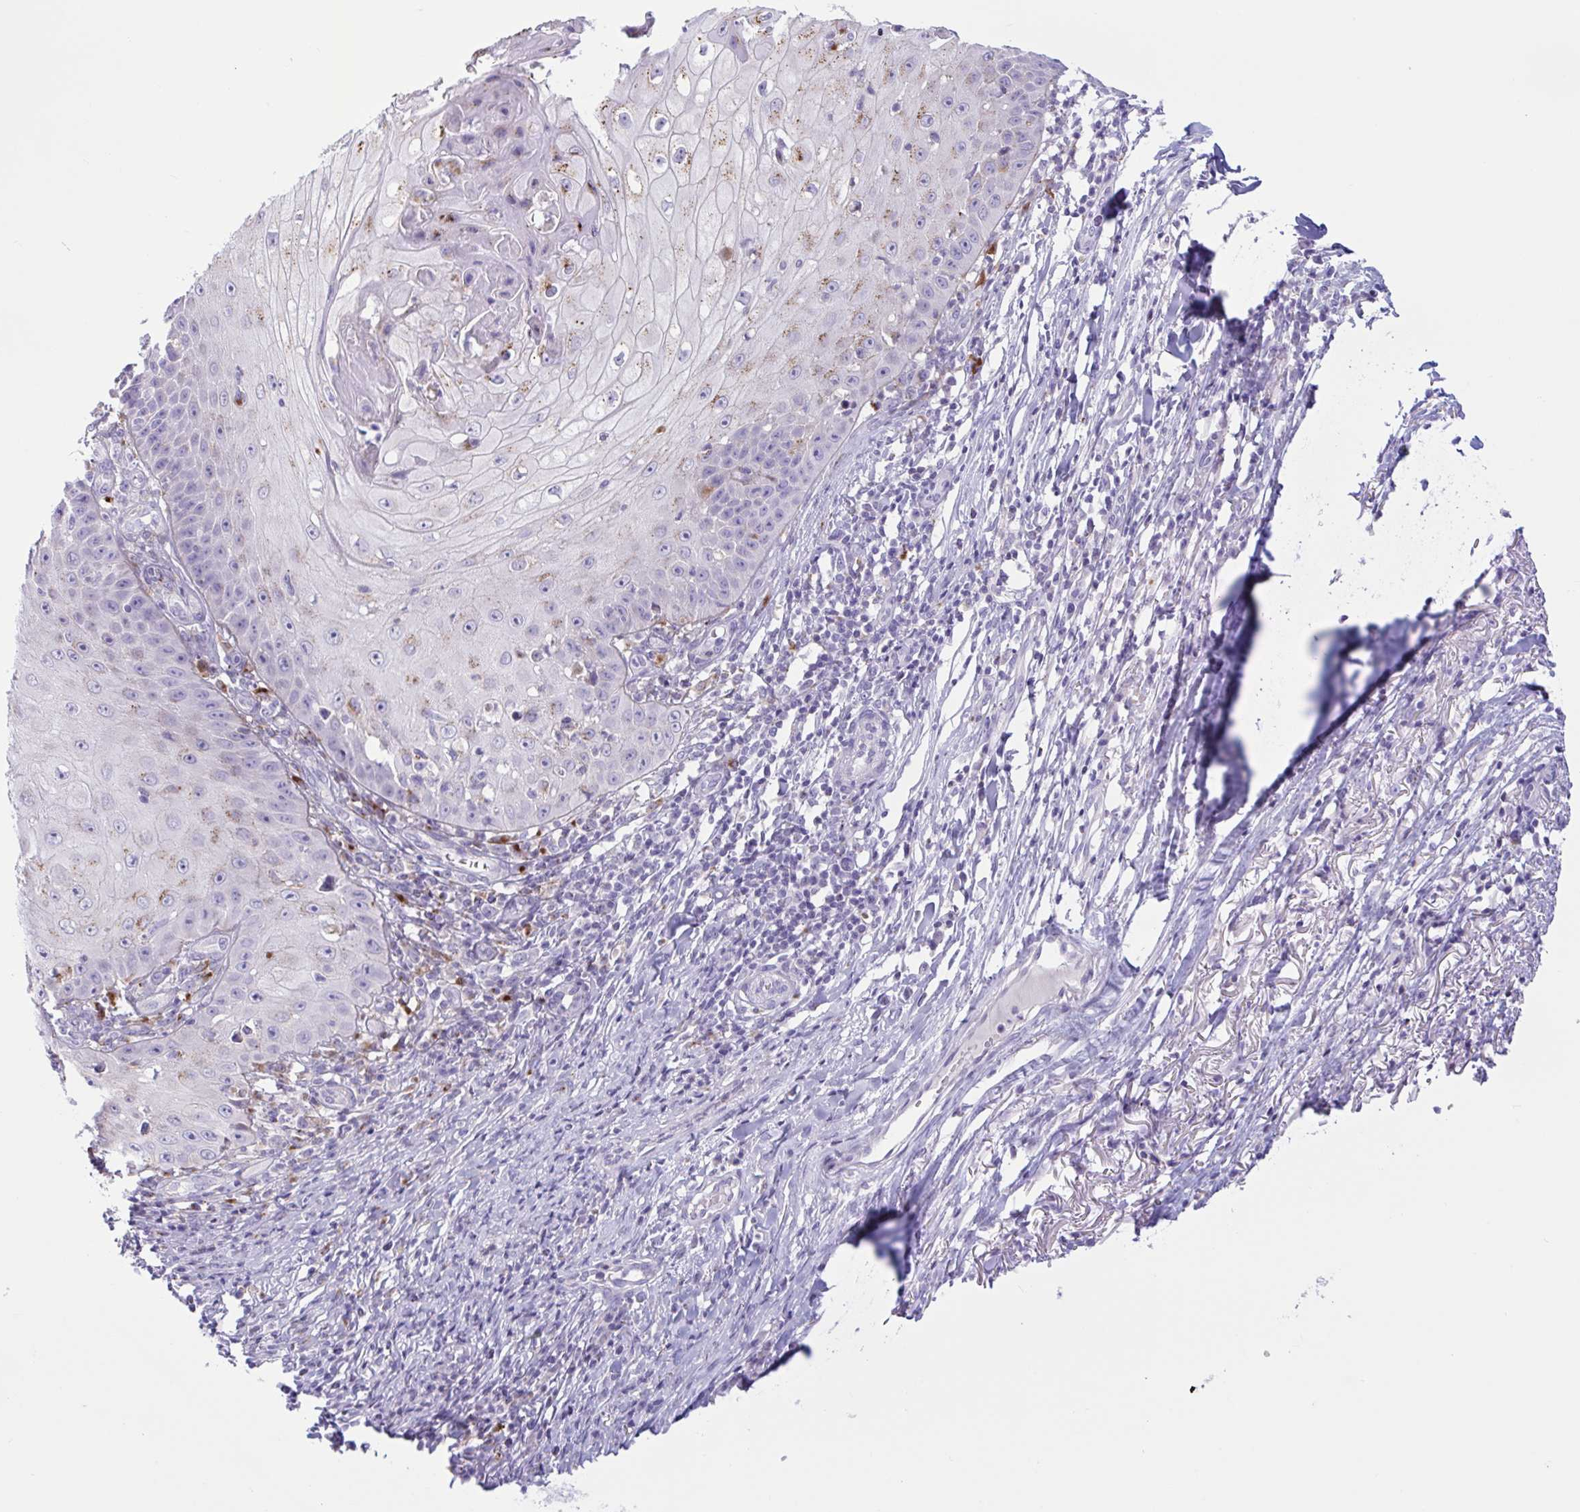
{"staining": {"intensity": "weak", "quantity": "<25%", "location": "cytoplasmic/membranous"}, "tissue": "skin cancer", "cell_type": "Tumor cells", "image_type": "cancer", "snomed": [{"axis": "morphology", "description": "Squamous cell carcinoma, NOS"}, {"axis": "topography", "description": "Skin"}], "caption": "The IHC micrograph has no significant positivity in tumor cells of squamous cell carcinoma (skin) tissue.", "gene": "XCL1", "patient": {"sex": "male", "age": 70}}